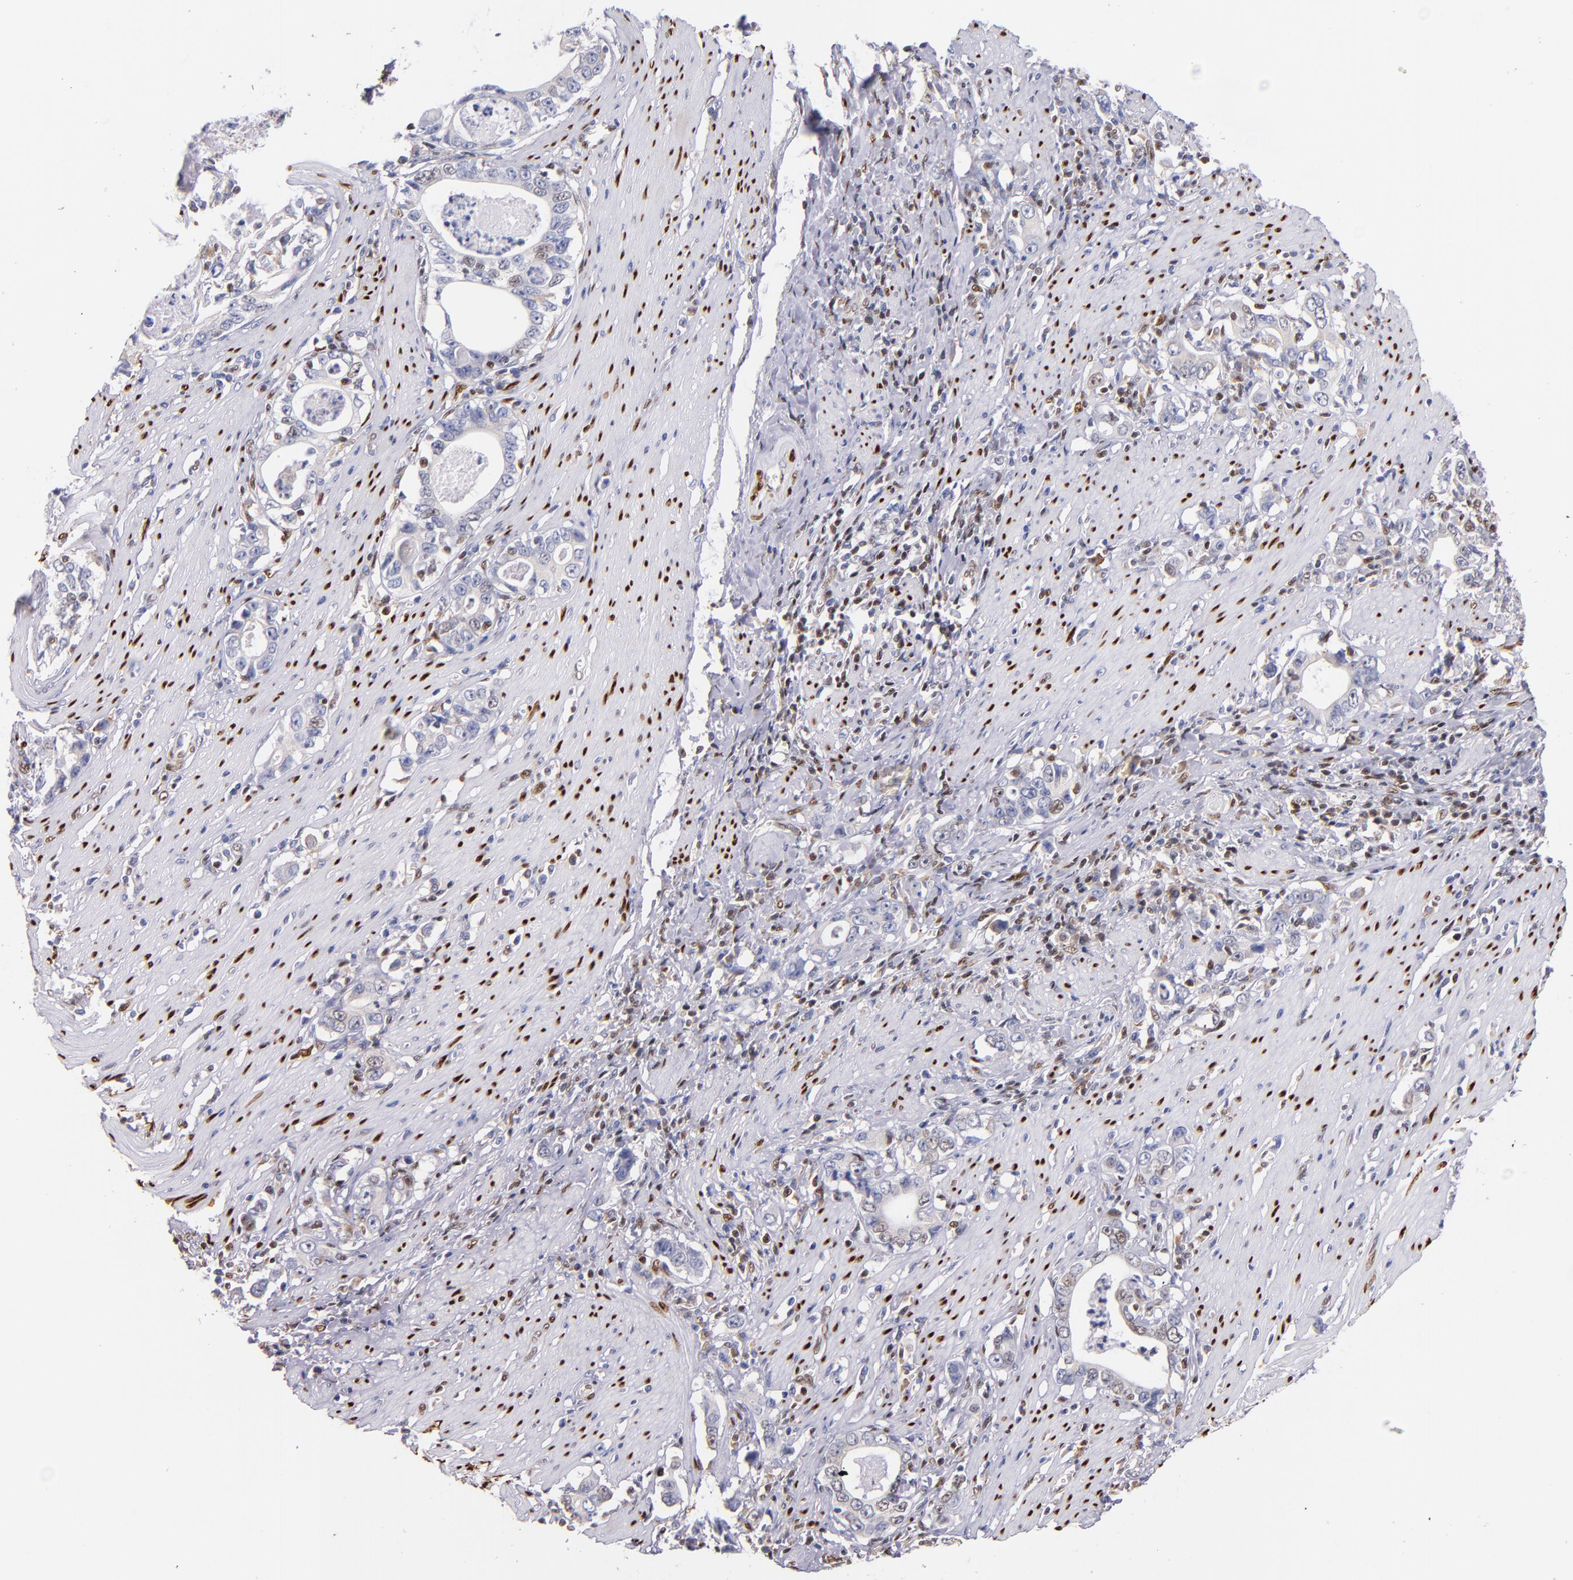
{"staining": {"intensity": "negative", "quantity": "none", "location": "none"}, "tissue": "stomach cancer", "cell_type": "Tumor cells", "image_type": "cancer", "snomed": [{"axis": "morphology", "description": "Adenocarcinoma, NOS"}, {"axis": "topography", "description": "Stomach, lower"}], "caption": "Immunohistochemistry image of stomach adenocarcinoma stained for a protein (brown), which demonstrates no positivity in tumor cells. (DAB (3,3'-diaminobenzidine) immunohistochemistry visualized using brightfield microscopy, high magnification).", "gene": "SRF", "patient": {"sex": "female", "age": 72}}